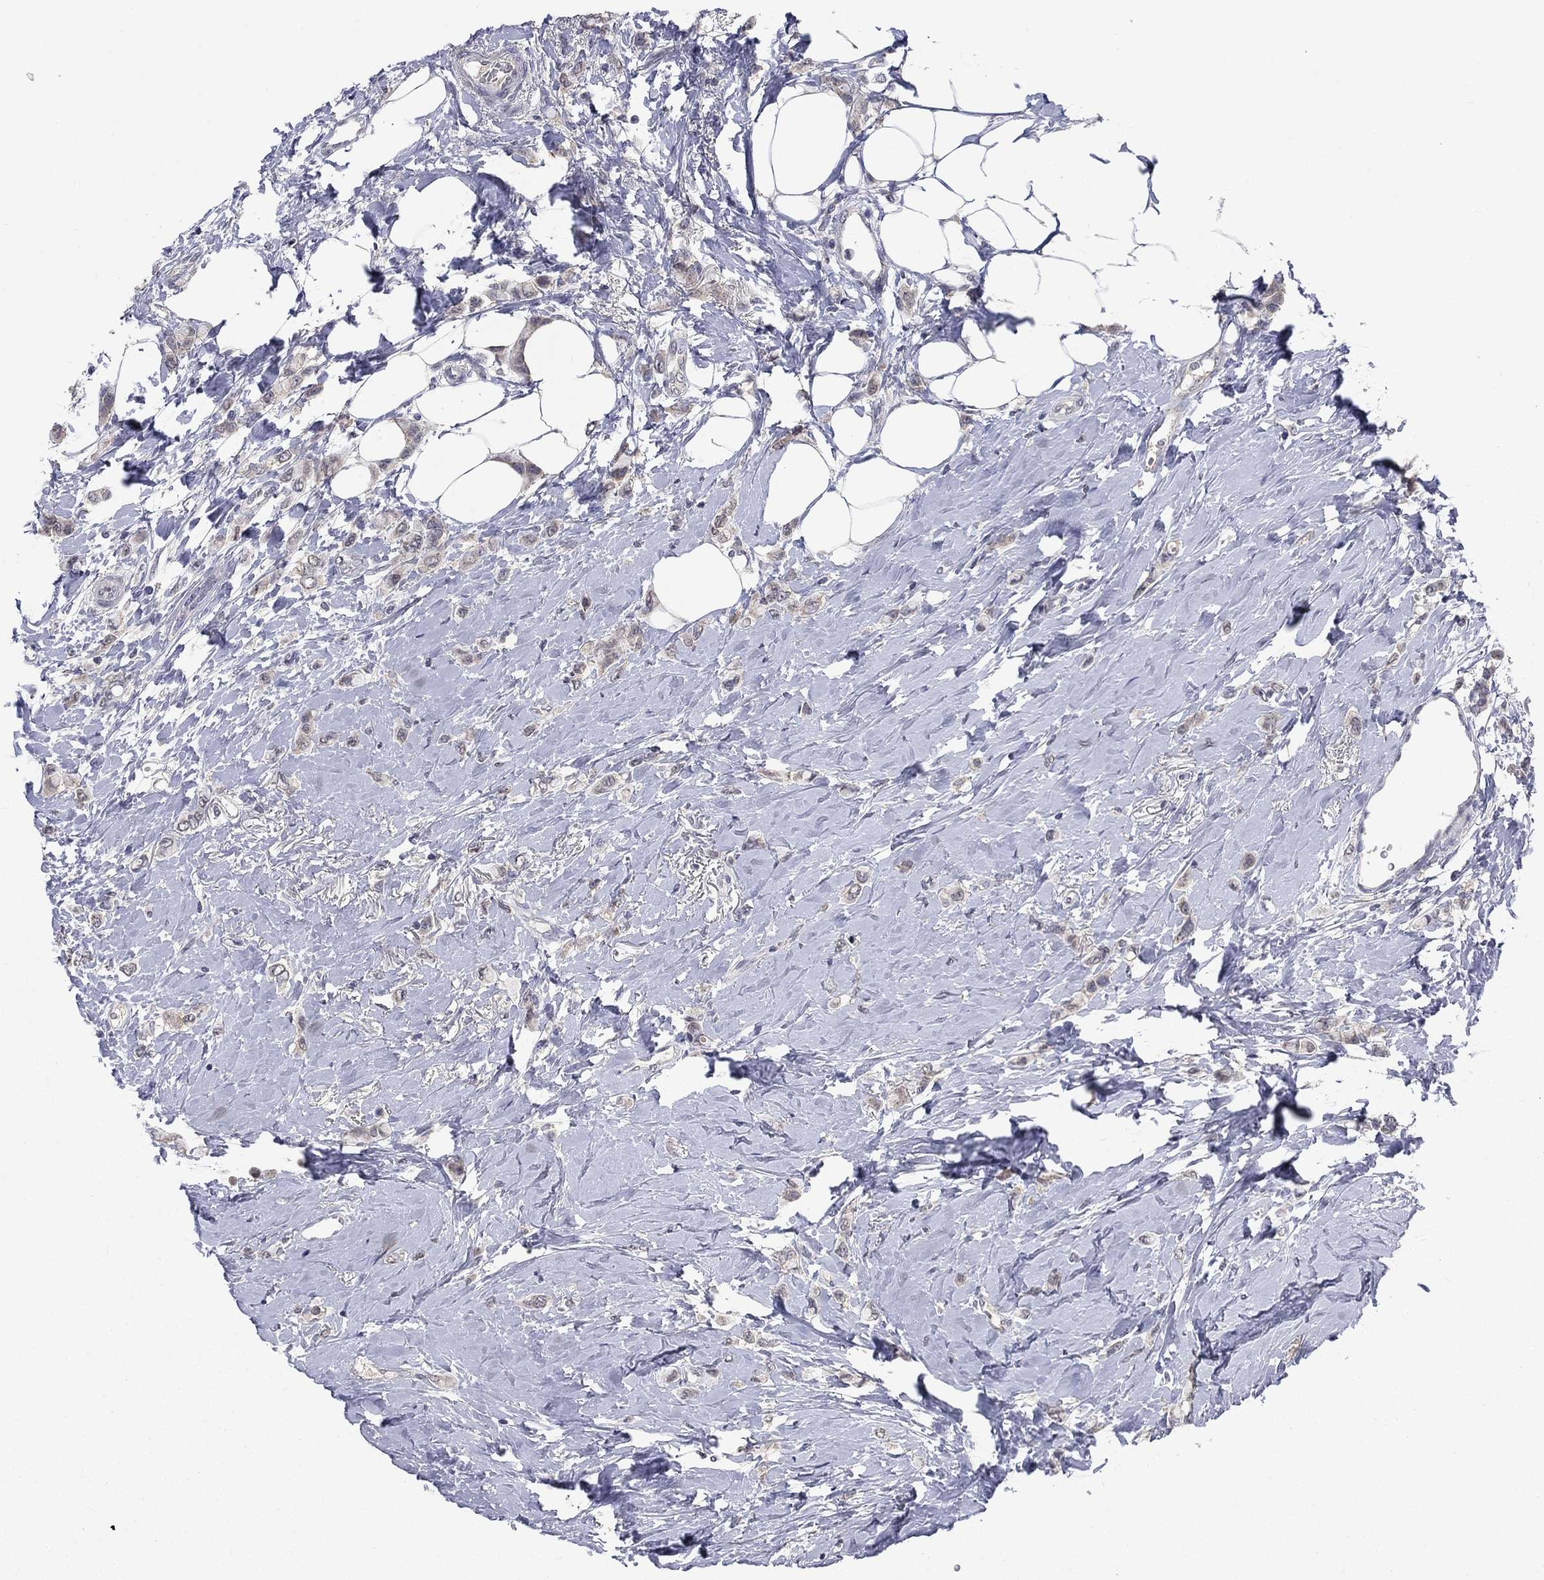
{"staining": {"intensity": "weak", "quantity": "<25%", "location": "cytoplasmic/membranous"}, "tissue": "breast cancer", "cell_type": "Tumor cells", "image_type": "cancer", "snomed": [{"axis": "morphology", "description": "Lobular carcinoma"}, {"axis": "topography", "description": "Breast"}], "caption": "Immunohistochemical staining of human lobular carcinoma (breast) exhibits no significant expression in tumor cells. Brightfield microscopy of IHC stained with DAB (brown) and hematoxylin (blue), captured at high magnification.", "gene": "SPATA33", "patient": {"sex": "female", "age": 66}}